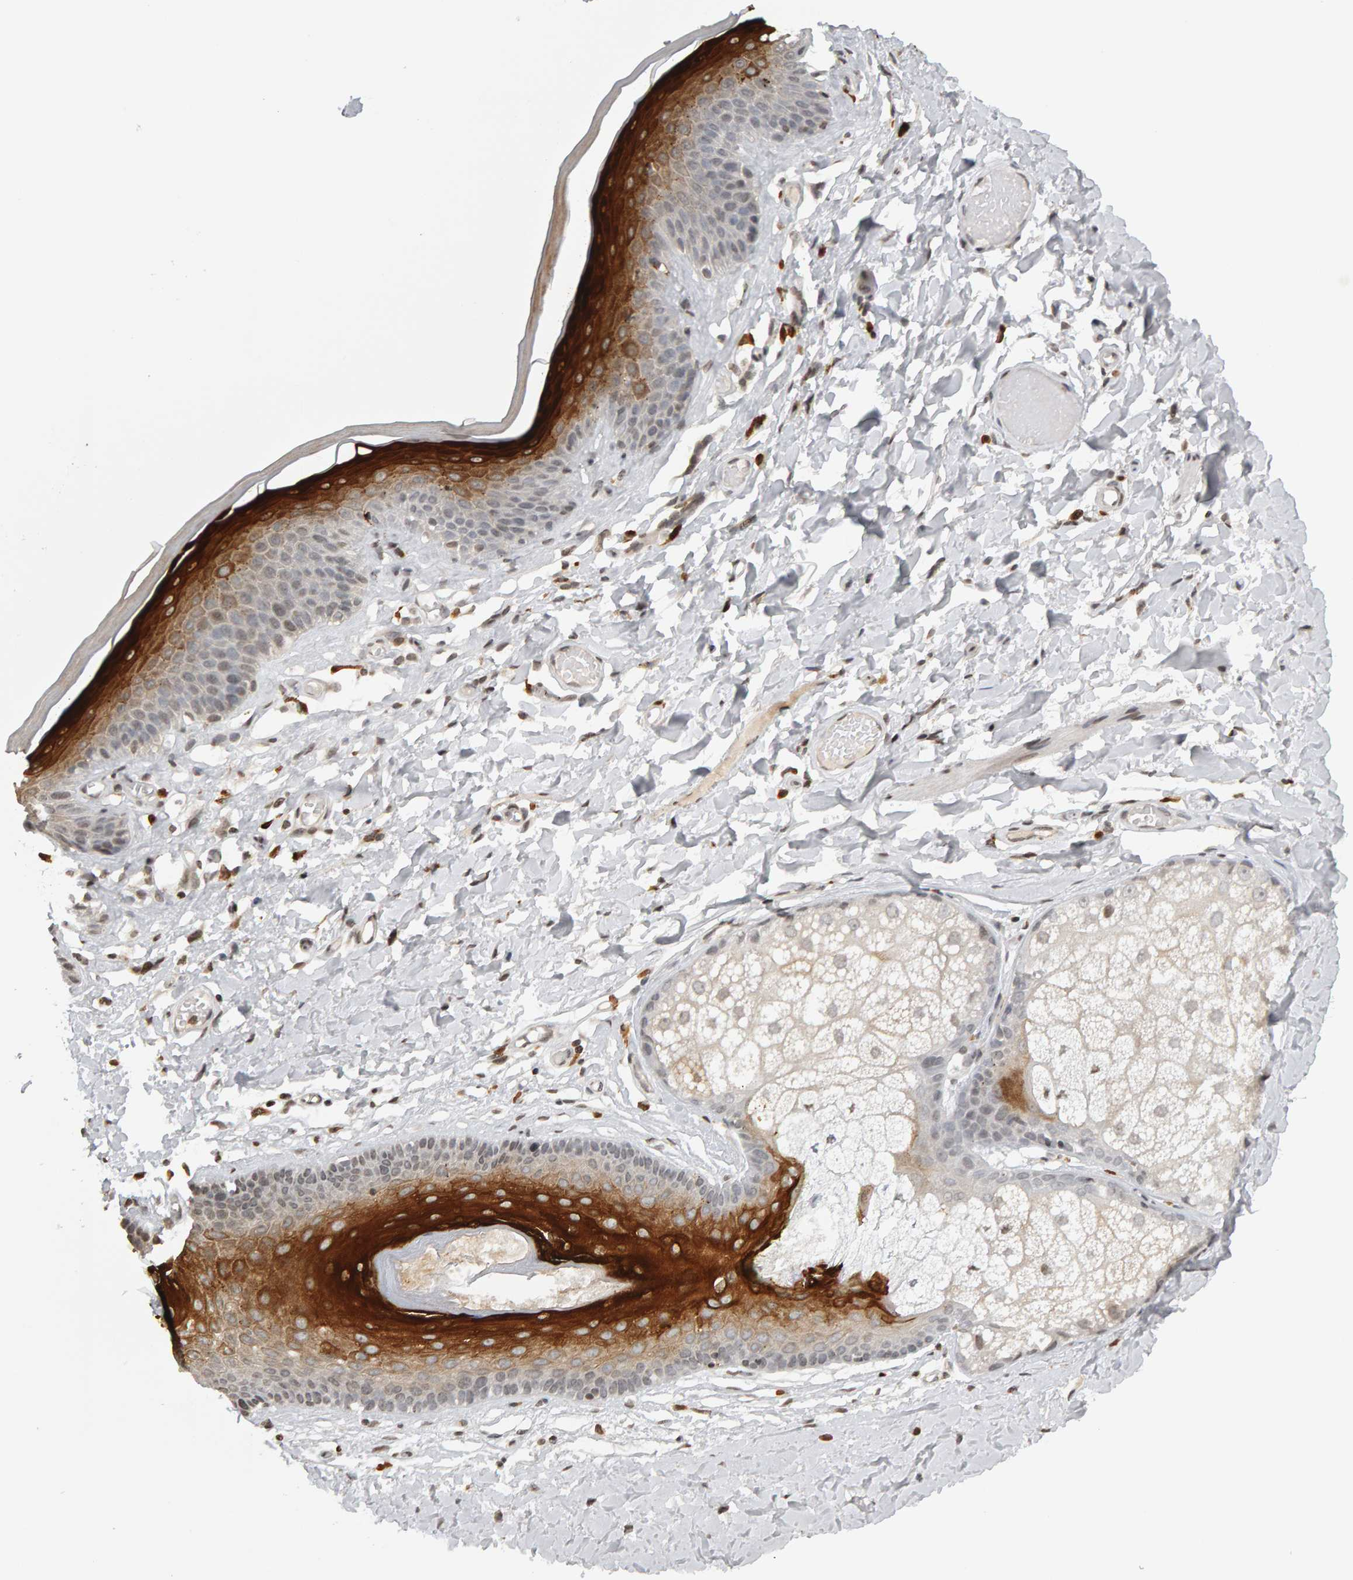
{"staining": {"intensity": "strong", "quantity": "25%-75%", "location": "cytoplasmic/membranous"}, "tissue": "skin", "cell_type": "Epidermal cells", "image_type": "normal", "snomed": [{"axis": "morphology", "description": "Normal tissue, NOS"}, {"axis": "topography", "description": "Vulva"}], "caption": "Immunohistochemical staining of benign skin reveals 25%-75% levels of strong cytoplasmic/membranous protein expression in about 25%-75% of epidermal cells. (DAB (3,3'-diaminobenzidine) = brown stain, brightfield microscopy at high magnification).", "gene": "TRAM1", "patient": {"sex": "female", "age": 73}}